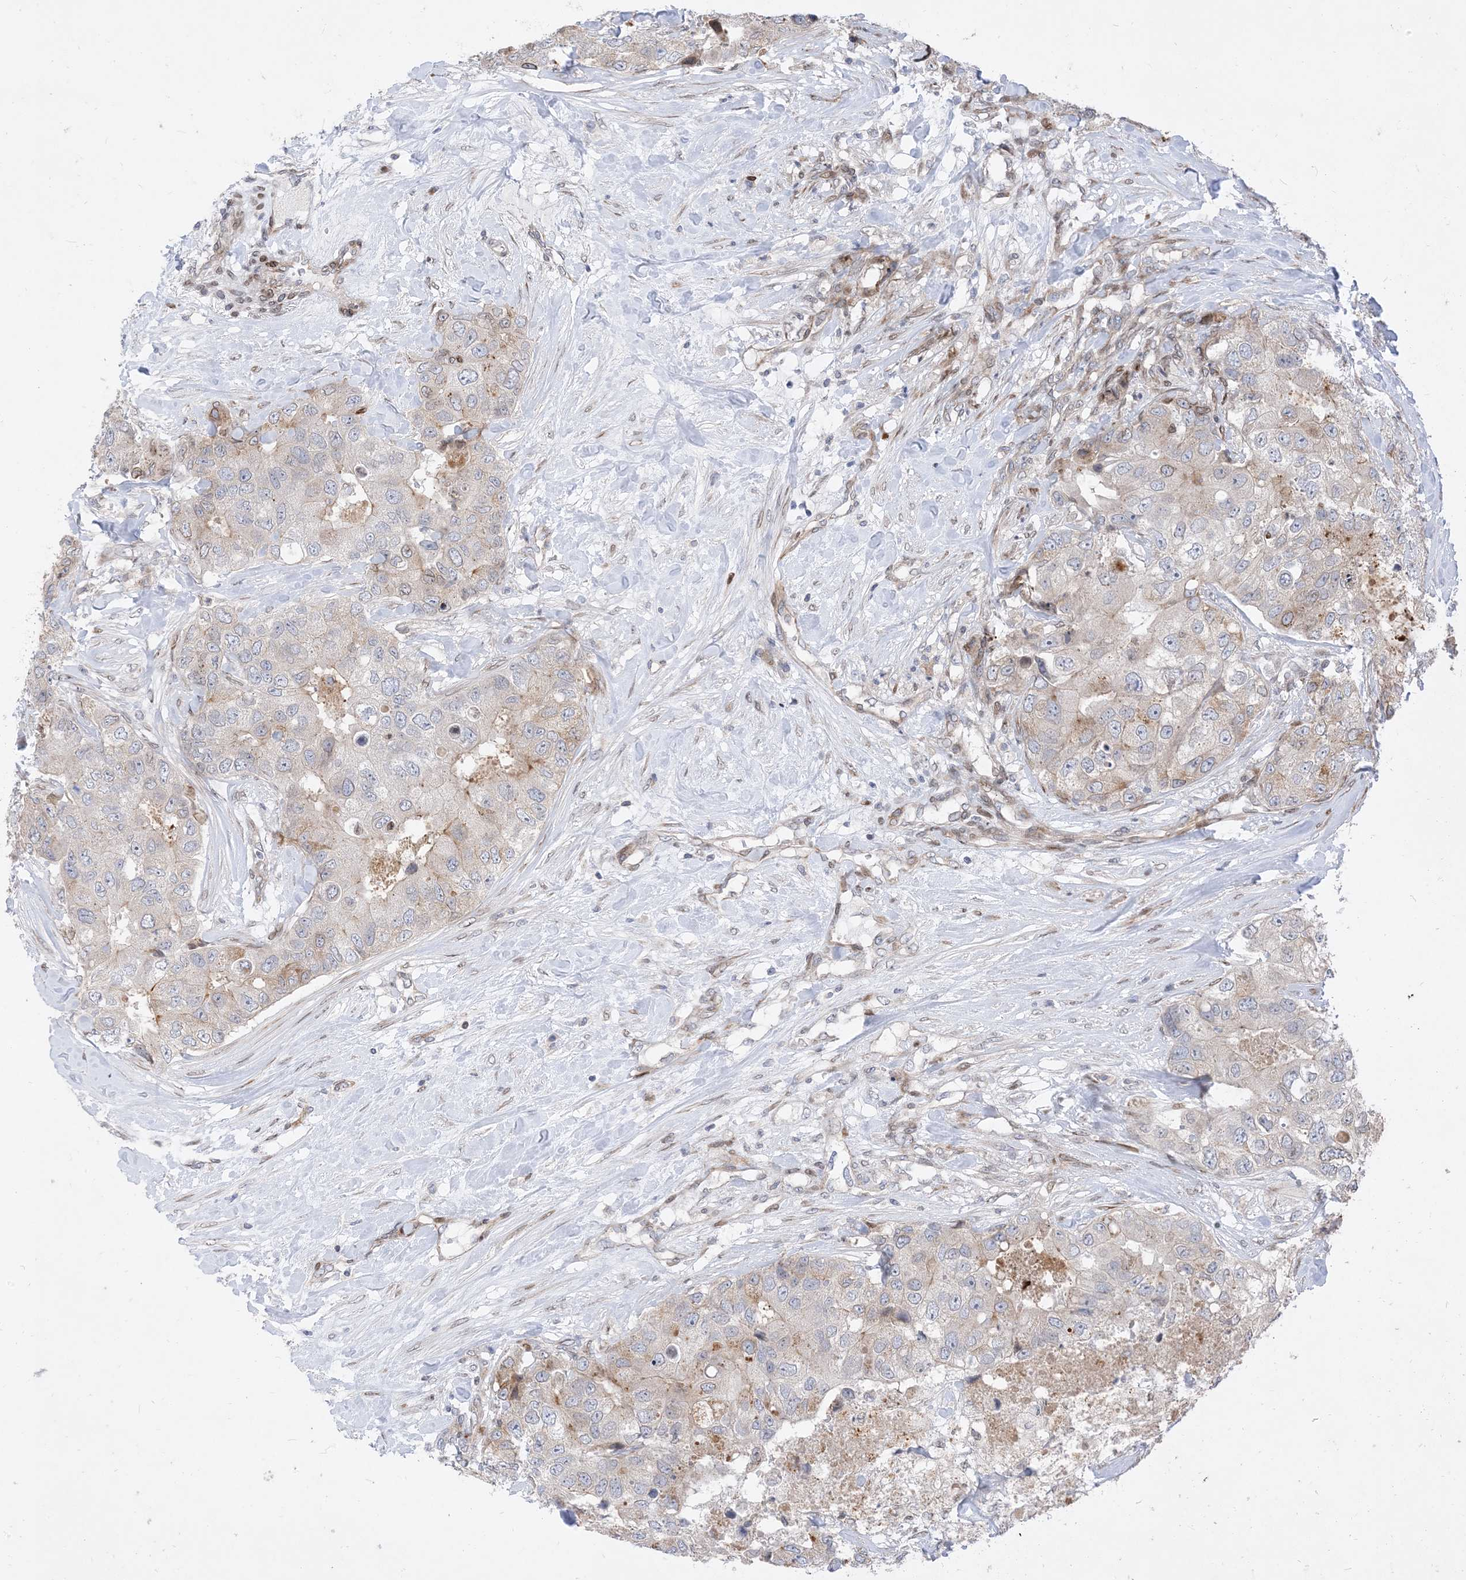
{"staining": {"intensity": "negative", "quantity": "none", "location": "none"}, "tissue": "breast cancer", "cell_type": "Tumor cells", "image_type": "cancer", "snomed": [{"axis": "morphology", "description": "Duct carcinoma"}, {"axis": "topography", "description": "Breast"}], "caption": "Tumor cells are negative for protein expression in human intraductal carcinoma (breast).", "gene": "TYSND1", "patient": {"sex": "female", "age": 62}}